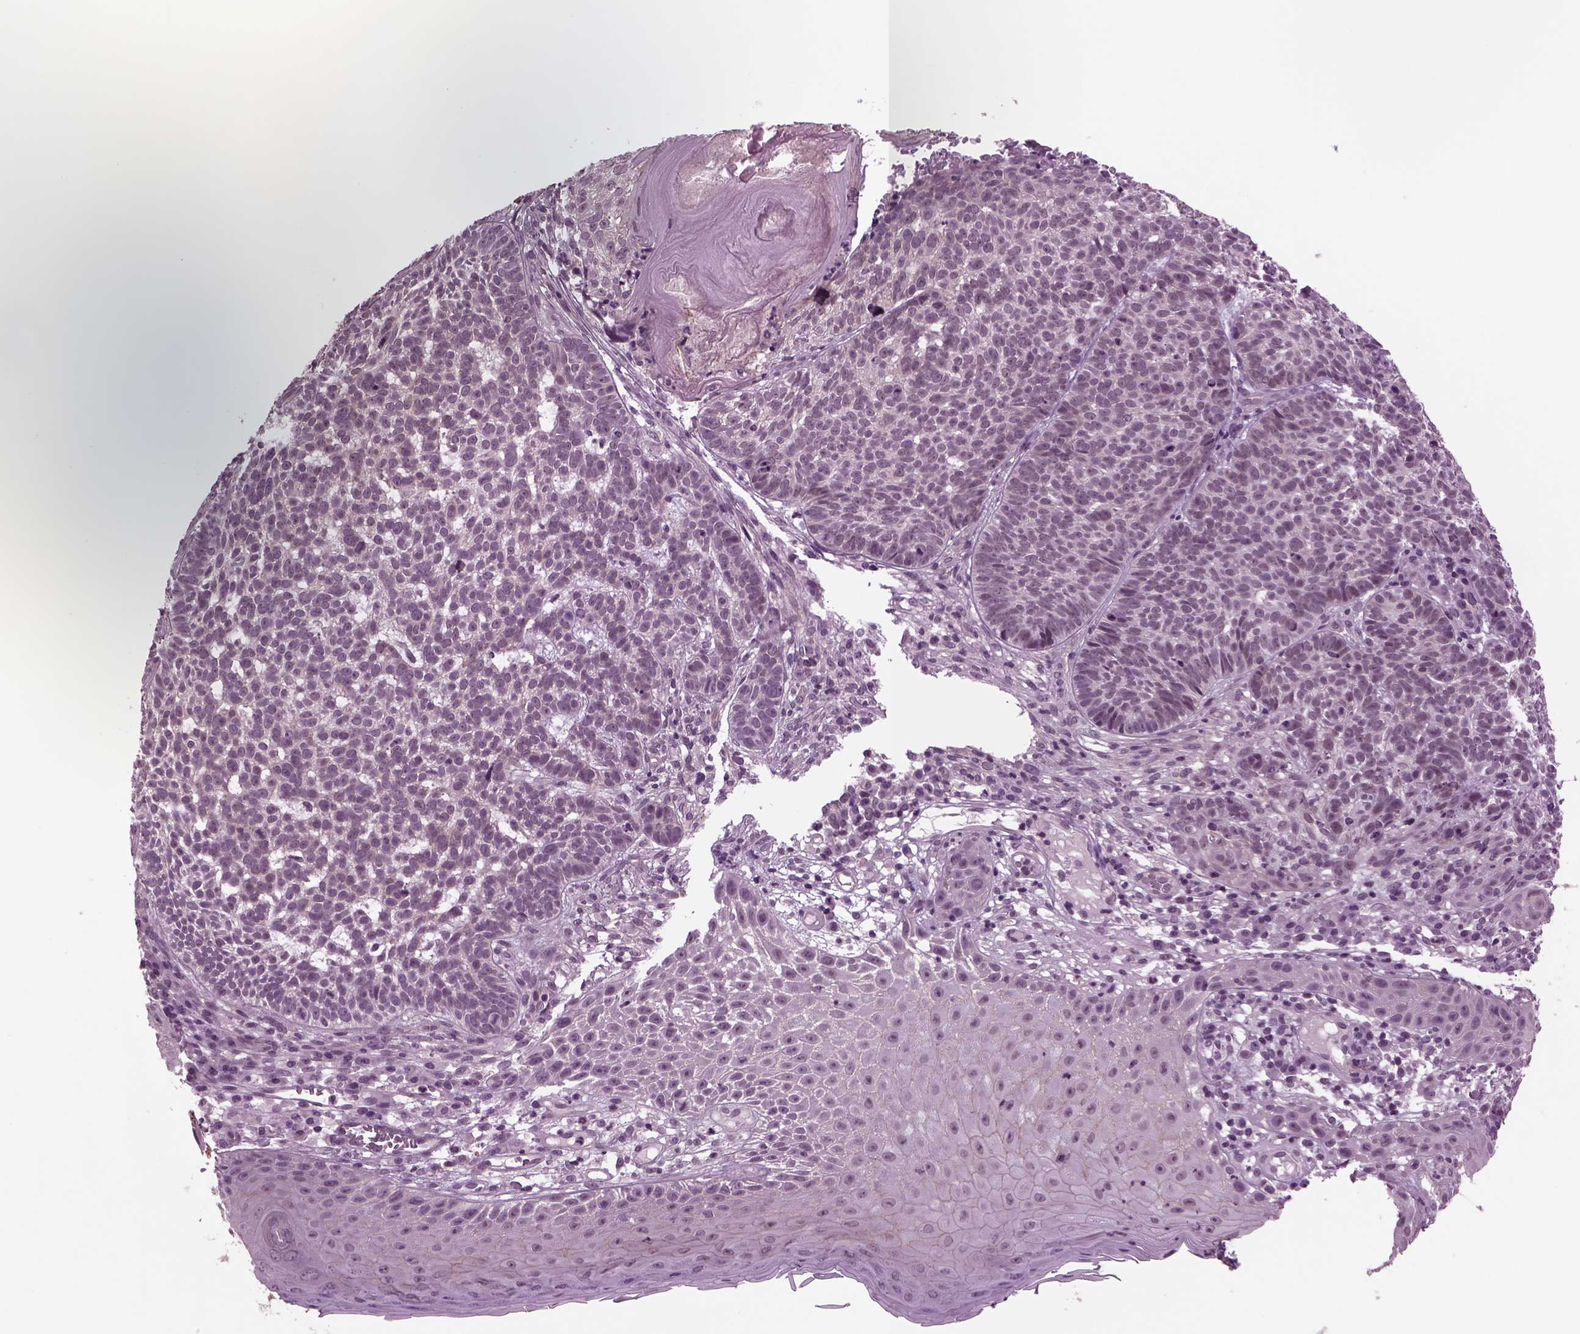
{"staining": {"intensity": "negative", "quantity": "none", "location": "none"}, "tissue": "skin cancer", "cell_type": "Tumor cells", "image_type": "cancer", "snomed": [{"axis": "morphology", "description": "Basal cell carcinoma"}, {"axis": "topography", "description": "Skin"}], "caption": "Tumor cells are negative for protein expression in human basal cell carcinoma (skin).", "gene": "ODF3", "patient": {"sex": "male", "age": 90}}